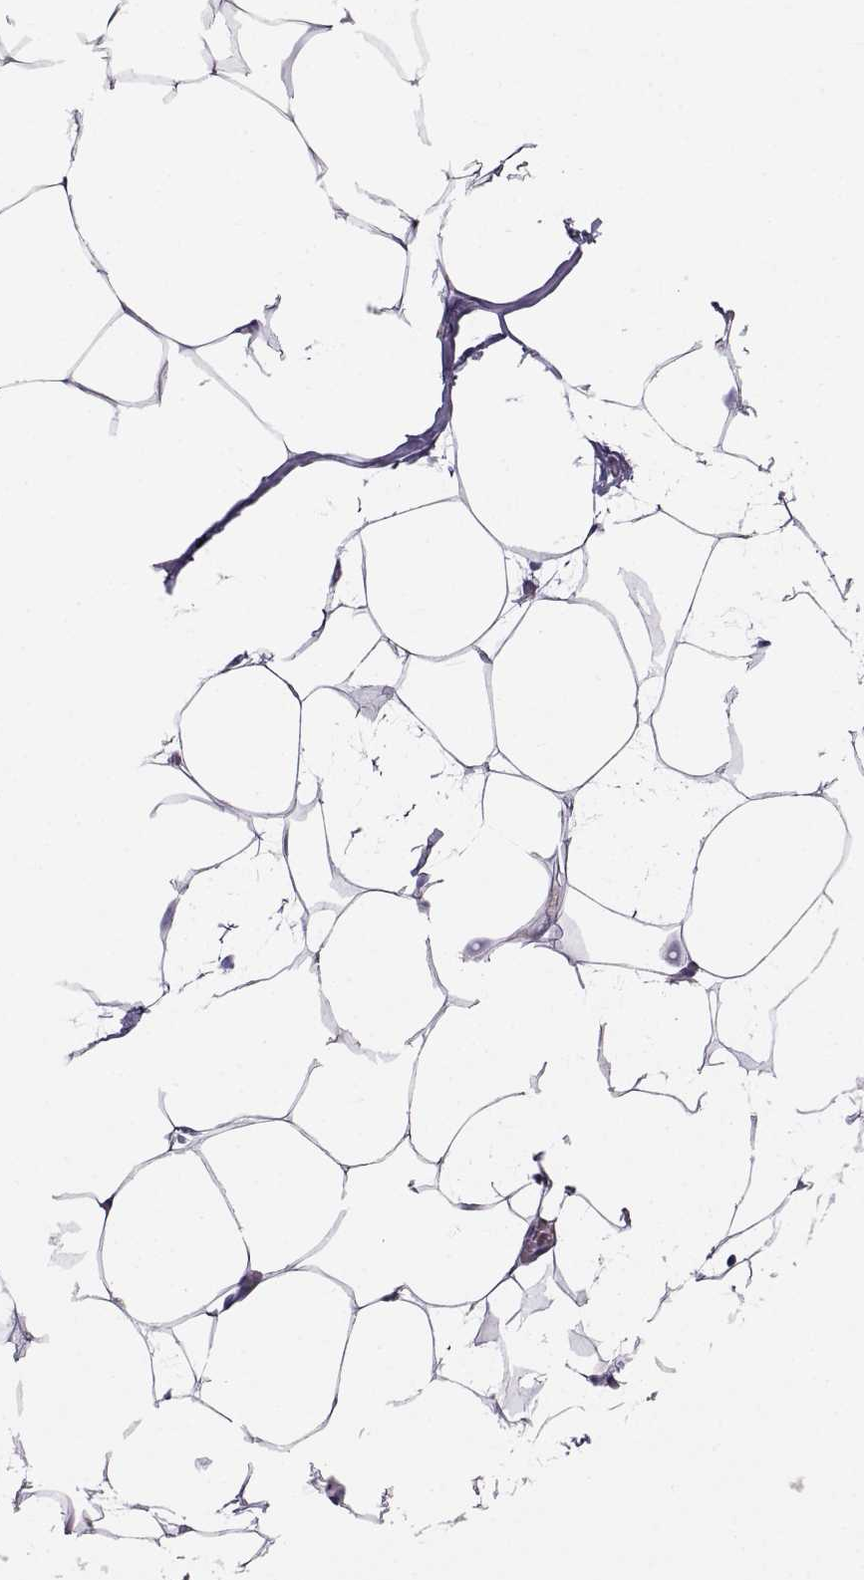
{"staining": {"intensity": "negative", "quantity": "none", "location": "none"}, "tissue": "adipose tissue", "cell_type": "Adipocytes", "image_type": "normal", "snomed": [{"axis": "morphology", "description": "Normal tissue, NOS"}, {"axis": "topography", "description": "Adipose tissue"}], "caption": "IHC of normal human adipose tissue demonstrates no positivity in adipocytes.", "gene": "SOX21", "patient": {"sex": "male", "age": 57}}